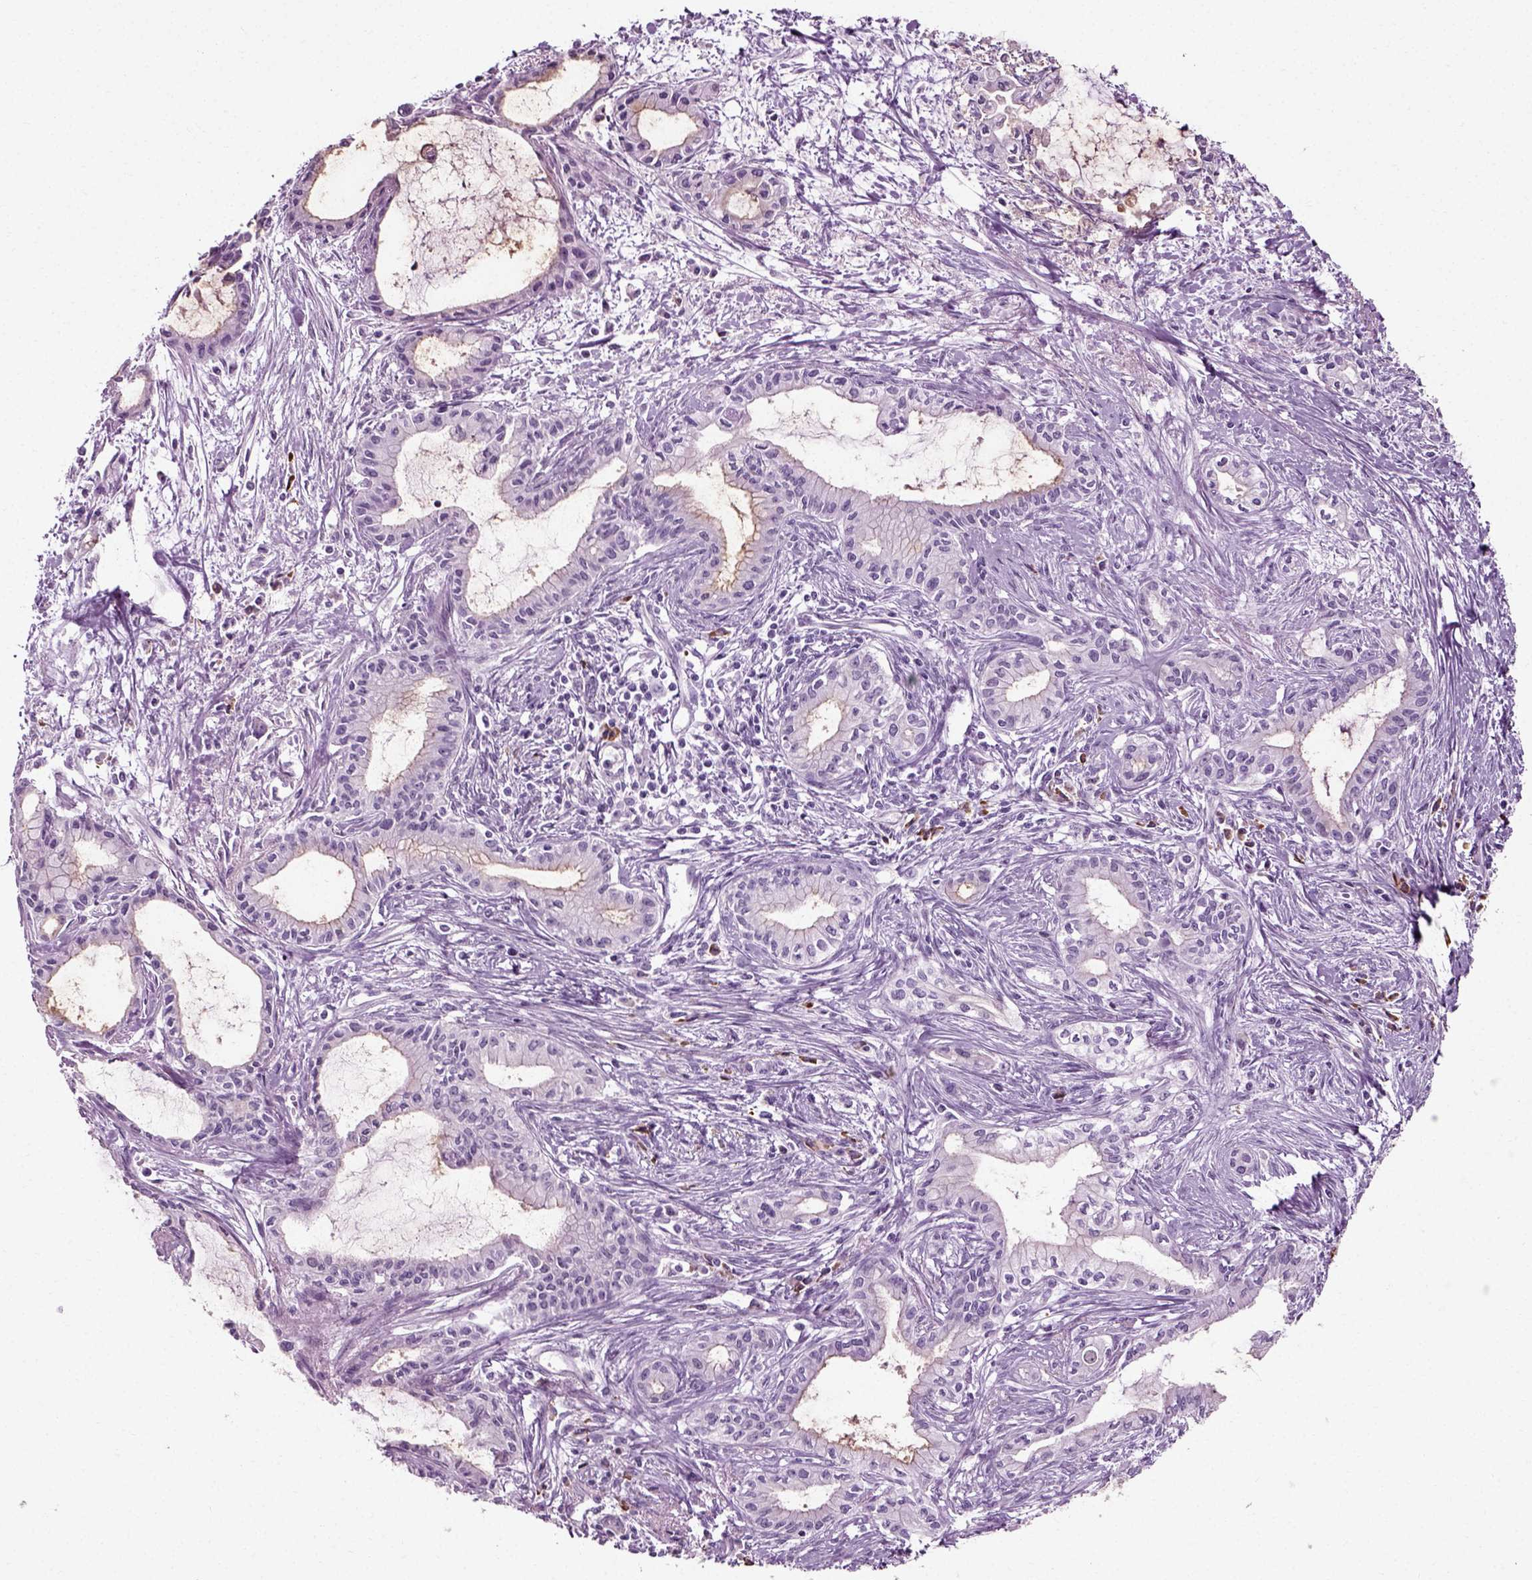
{"staining": {"intensity": "negative", "quantity": "none", "location": "none"}, "tissue": "pancreatic cancer", "cell_type": "Tumor cells", "image_type": "cancer", "snomed": [{"axis": "morphology", "description": "Adenocarcinoma, NOS"}, {"axis": "topography", "description": "Pancreas"}], "caption": "An IHC micrograph of pancreatic adenocarcinoma is shown. There is no staining in tumor cells of pancreatic adenocarcinoma.", "gene": "SLC26A8", "patient": {"sex": "male", "age": 48}}